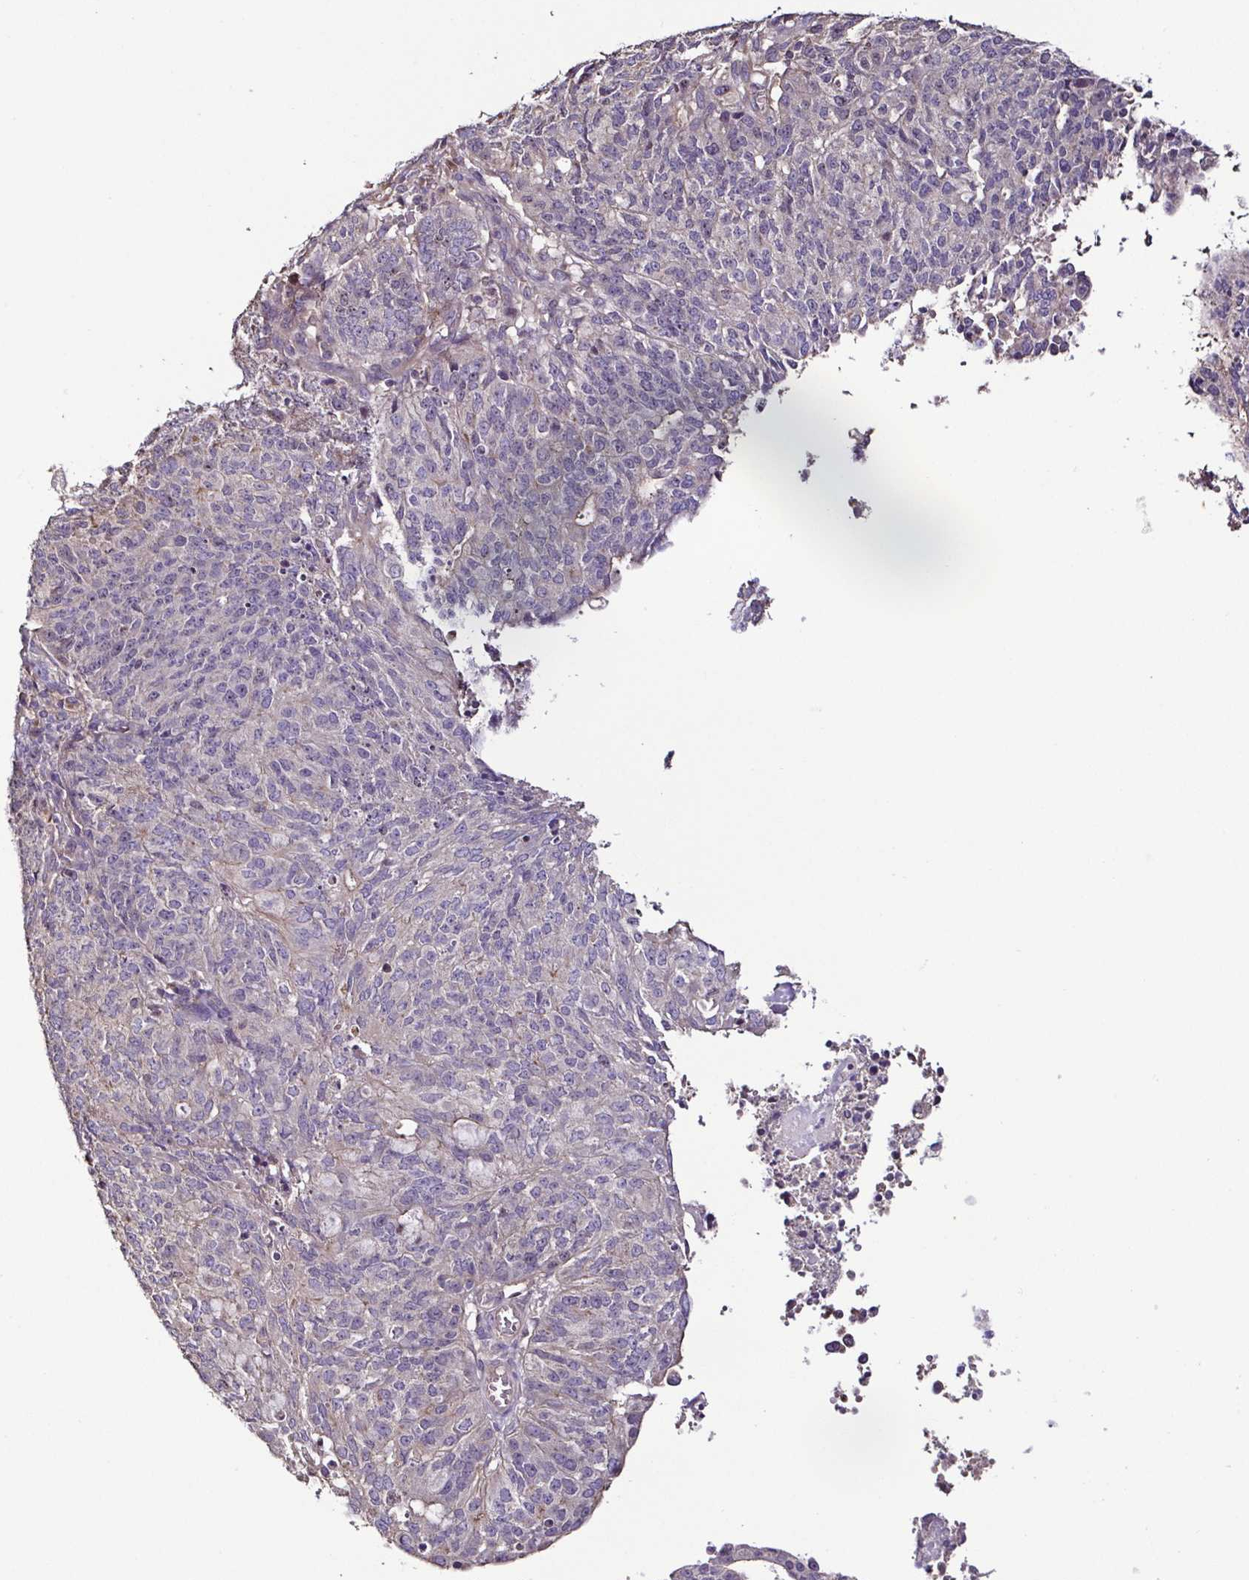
{"staining": {"intensity": "negative", "quantity": "none", "location": "none"}, "tissue": "endometrial cancer", "cell_type": "Tumor cells", "image_type": "cancer", "snomed": [{"axis": "morphology", "description": "Adenocarcinoma, NOS"}, {"axis": "topography", "description": "Endometrium"}], "caption": "This image is of endometrial cancer (adenocarcinoma) stained with IHC to label a protein in brown with the nuclei are counter-stained blue. There is no positivity in tumor cells.", "gene": "LMOD2", "patient": {"sex": "female", "age": 82}}